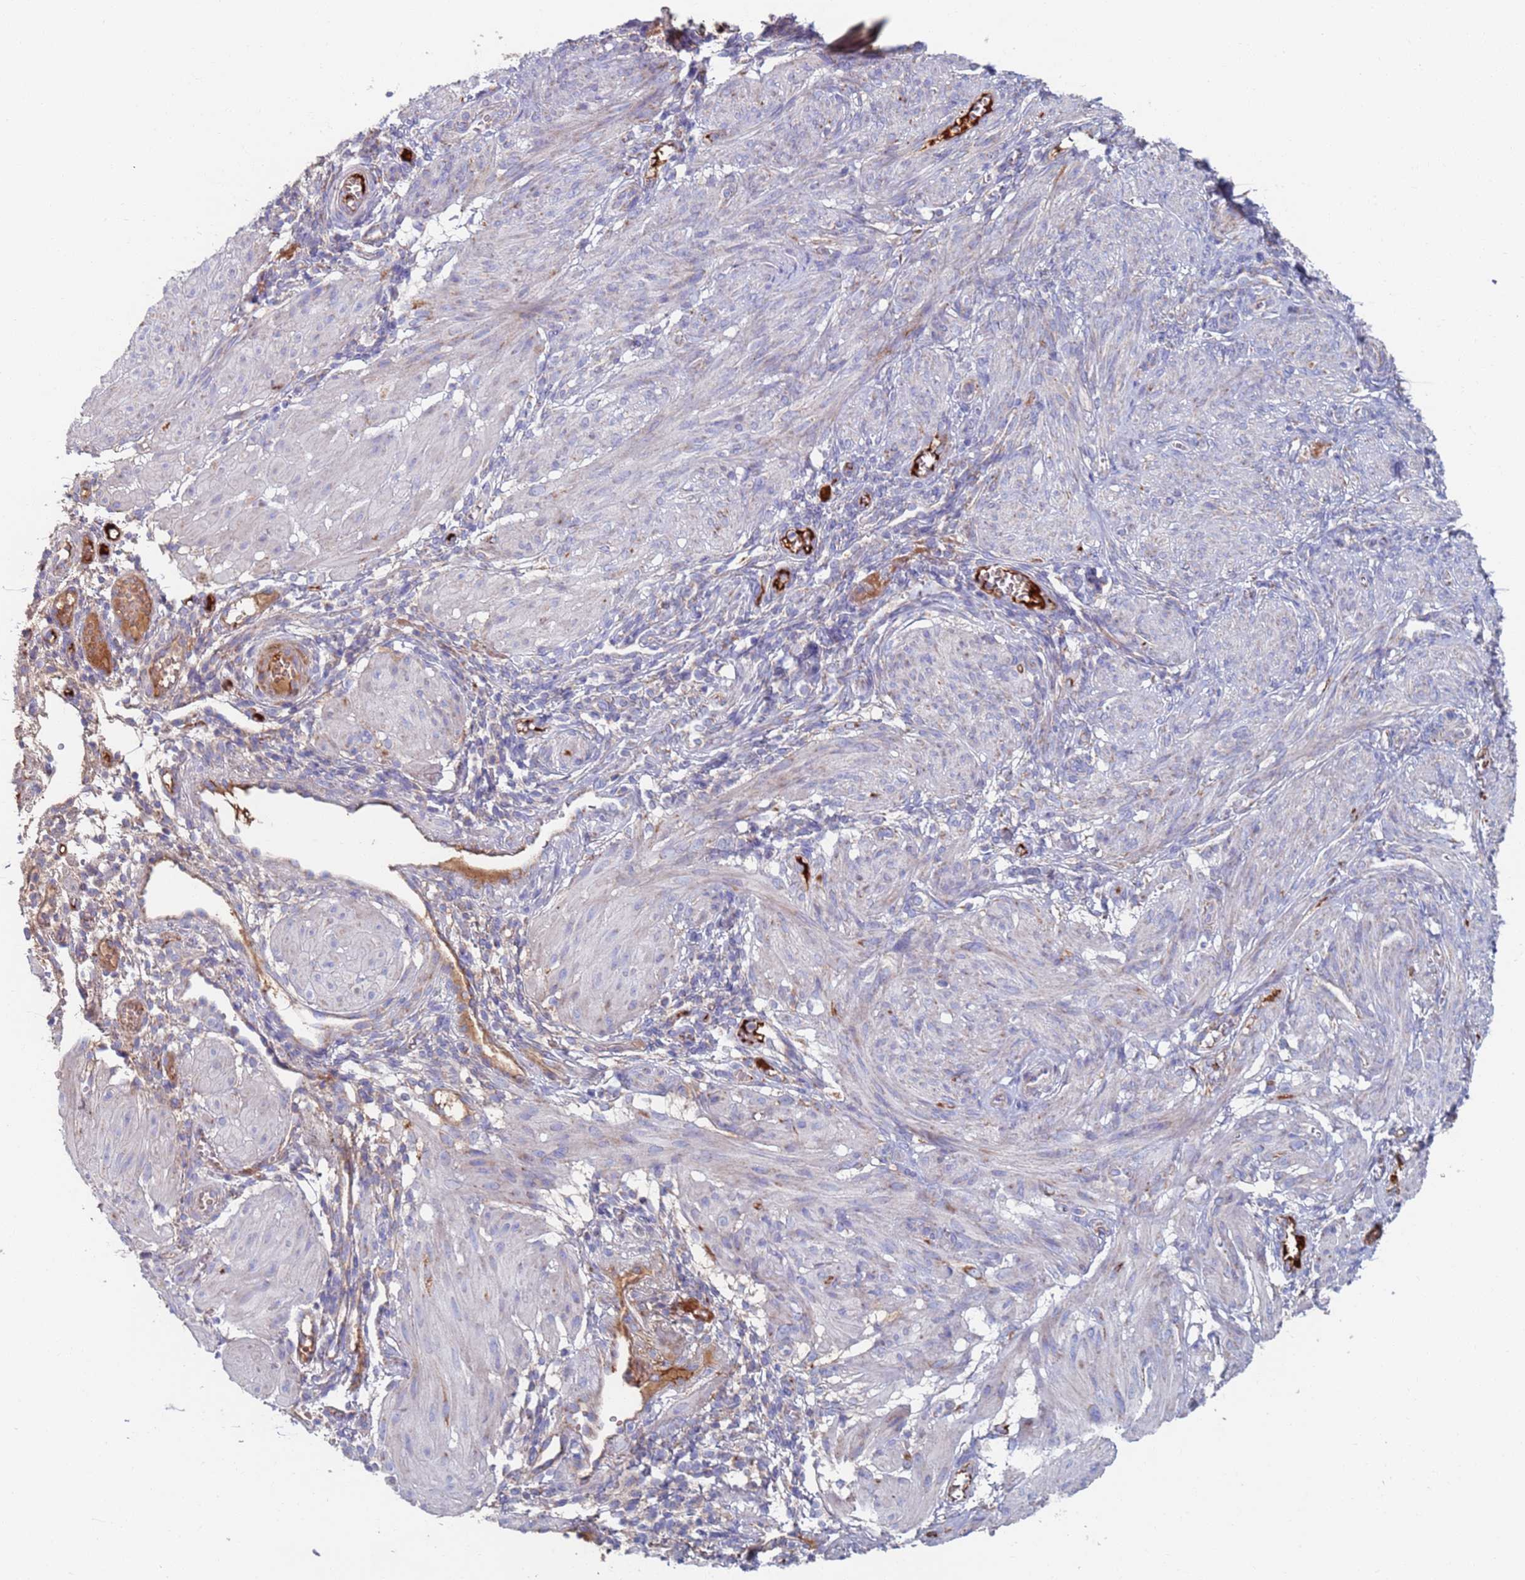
{"staining": {"intensity": "weak", "quantity": "<25%", "location": "cytoplasmic/membranous"}, "tissue": "smooth muscle", "cell_type": "Smooth muscle cells", "image_type": "normal", "snomed": [{"axis": "morphology", "description": "Normal tissue, NOS"}, {"axis": "topography", "description": "Smooth muscle"}], "caption": "Protein analysis of benign smooth muscle displays no significant positivity in smooth muscle cells. (Stains: DAB immunohistochemistry with hematoxylin counter stain, Microscopy: brightfield microscopy at high magnification).", "gene": "MRPL22", "patient": {"sex": "female", "age": 39}}